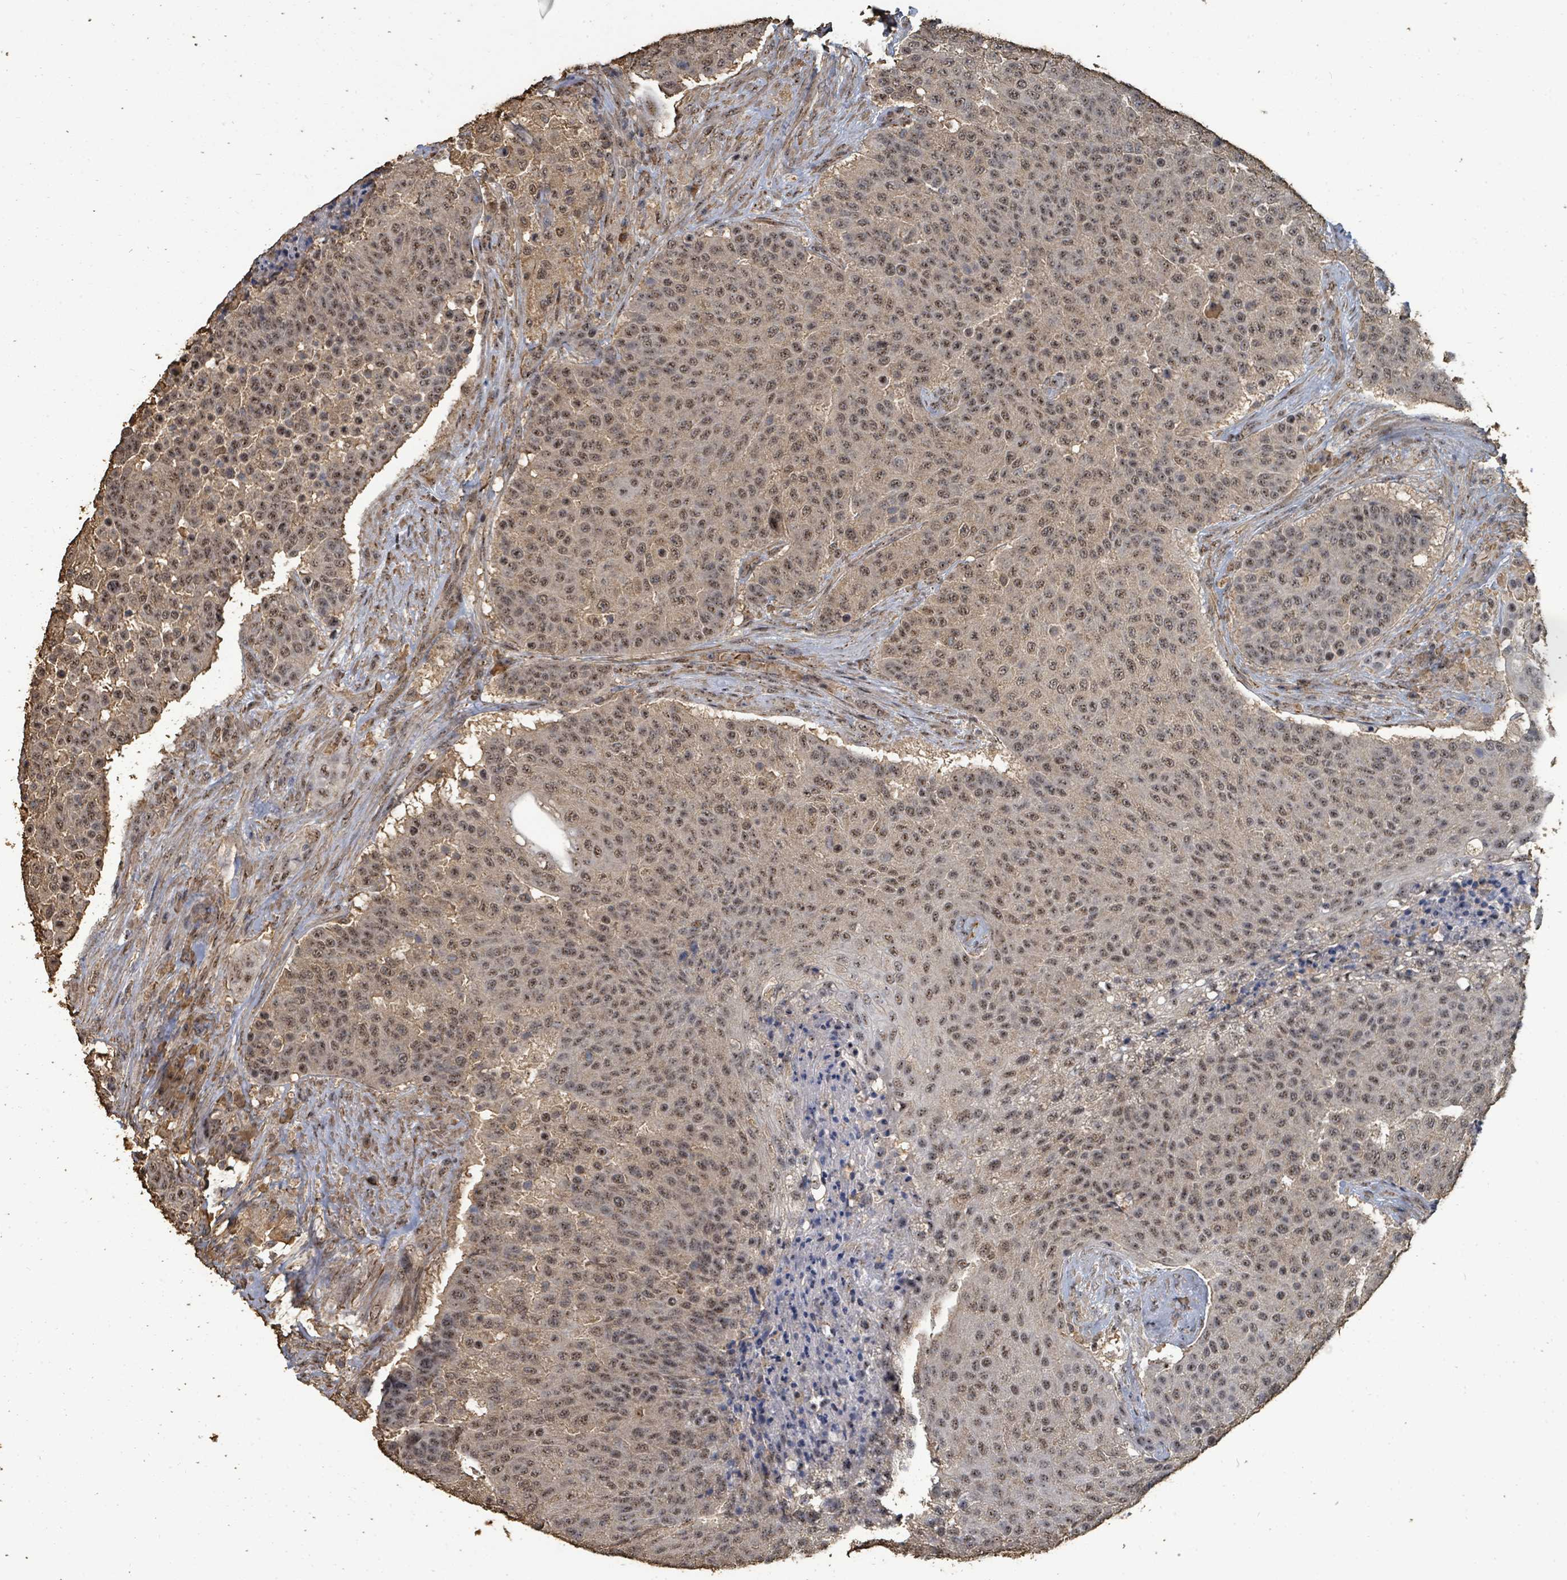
{"staining": {"intensity": "moderate", "quantity": ">75%", "location": "nuclear"}, "tissue": "urothelial cancer", "cell_type": "Tumor cells", "image_type": "cancer", "snomed": [{"axis": "morphology", "description": "Urothelial carcinoma, High grade"}, {"axis": "topography", "description": "Urinary bladder"}], "caption": "Immunohistochemistry (DAB (3,3'-diaminobenzidine)) staining of human urothelial cancer demonstrates moderate nuclear protein positivity in about >75% of tumor cells.", "gene": "C6orf52", "patient": {"sex": "female", "age": 63}}